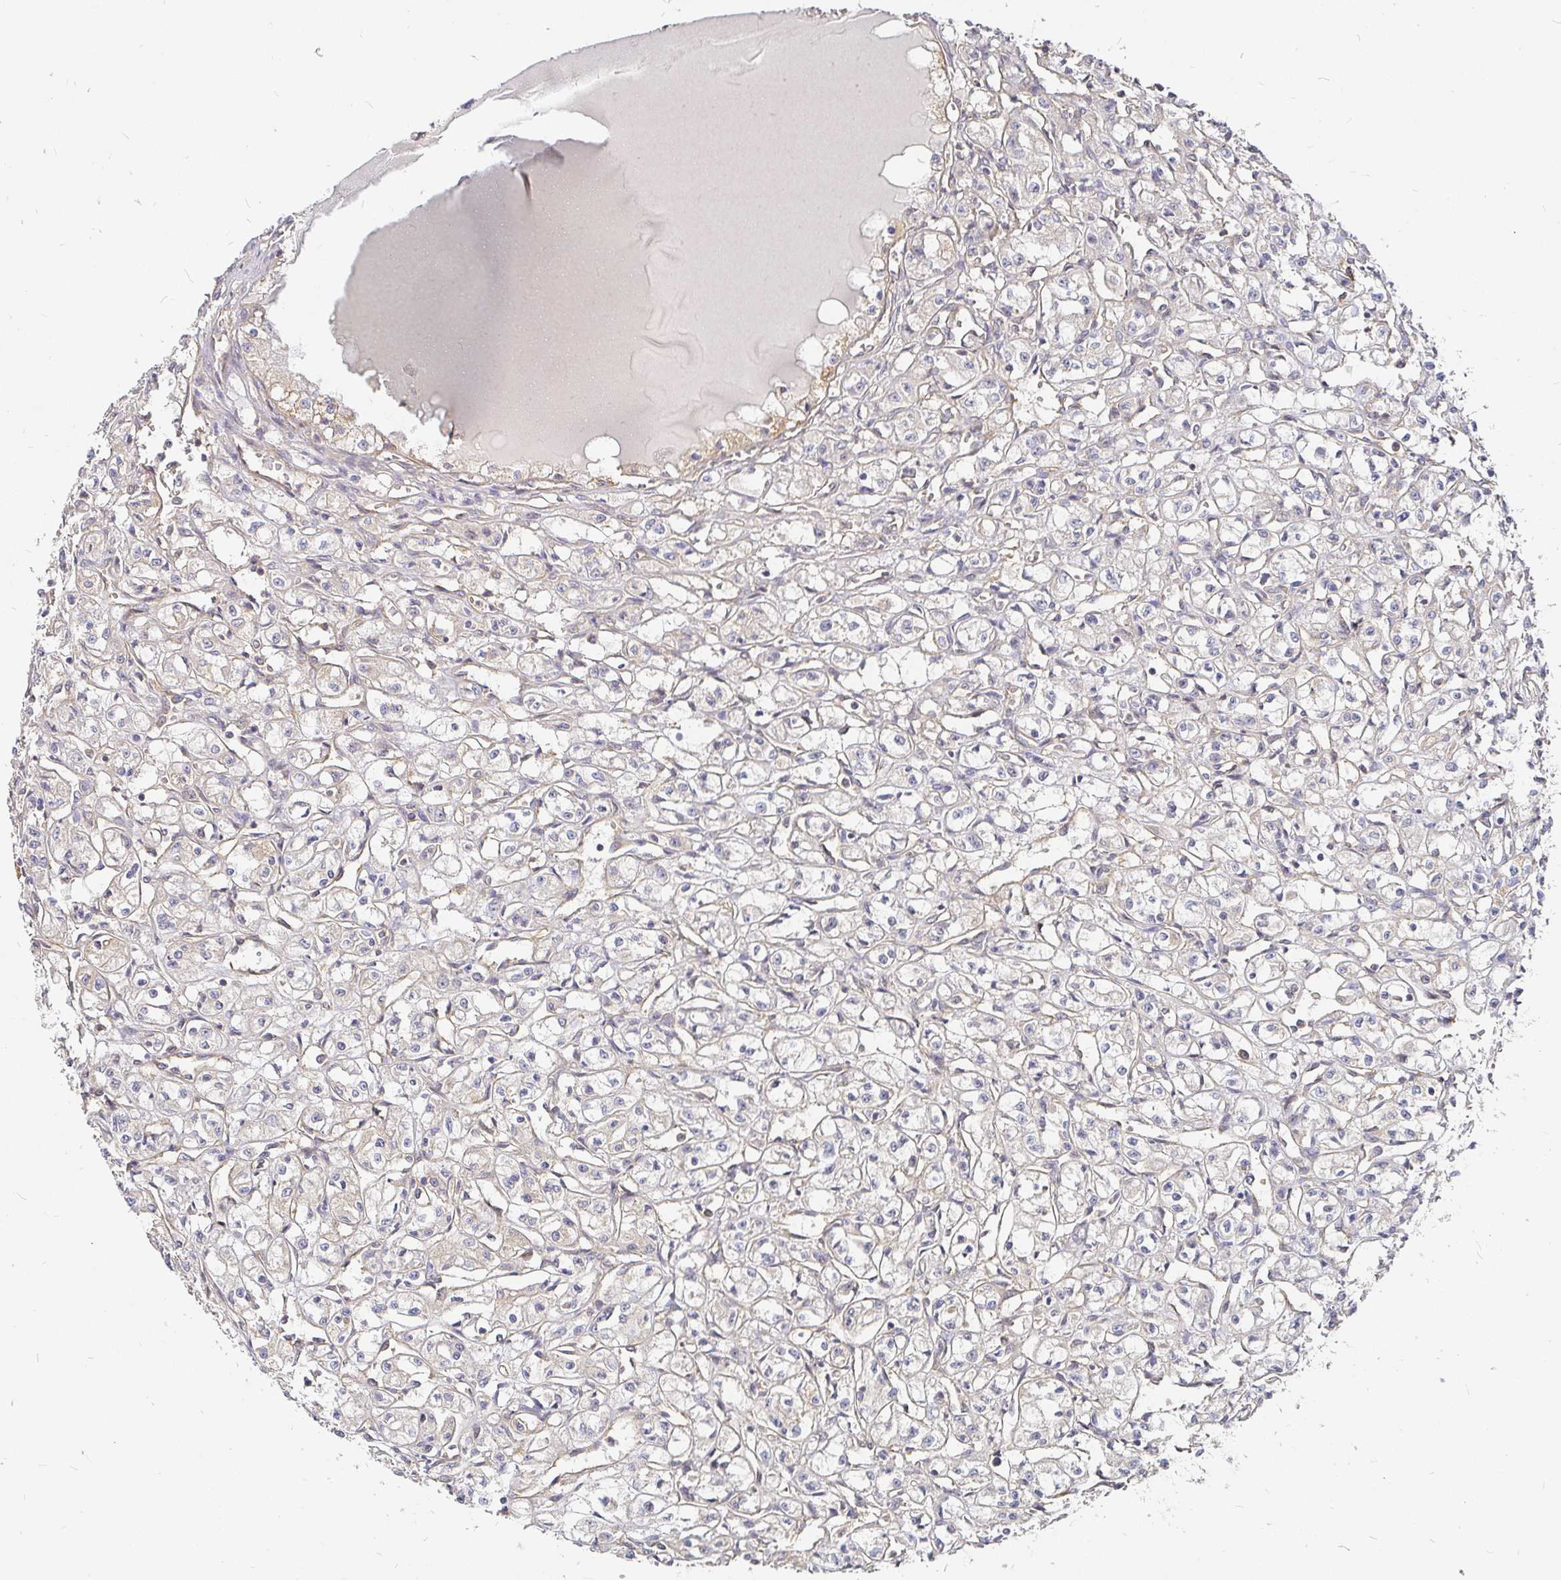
{"staining": {"intensity": "negative", "quantity": "none", "location": "none"}, "tissue": "renal cancer", "cell_type": "Tumor cells", "image_type": "cancer", "snomed": [{"axis": "morphology", "description": "Adenocarcinoma, NOS"}, {"axis": "topography", "description": "Kidney"}], "caption": "High magnification brightfield microscopy of renal adenocarcinoma stained with DAB (brown) and counterstained with hematoxylin (blue): tumor cells show no significant positivity.", "gene": "KIF5B", "patient": {"sex": "male", "age": 56}}